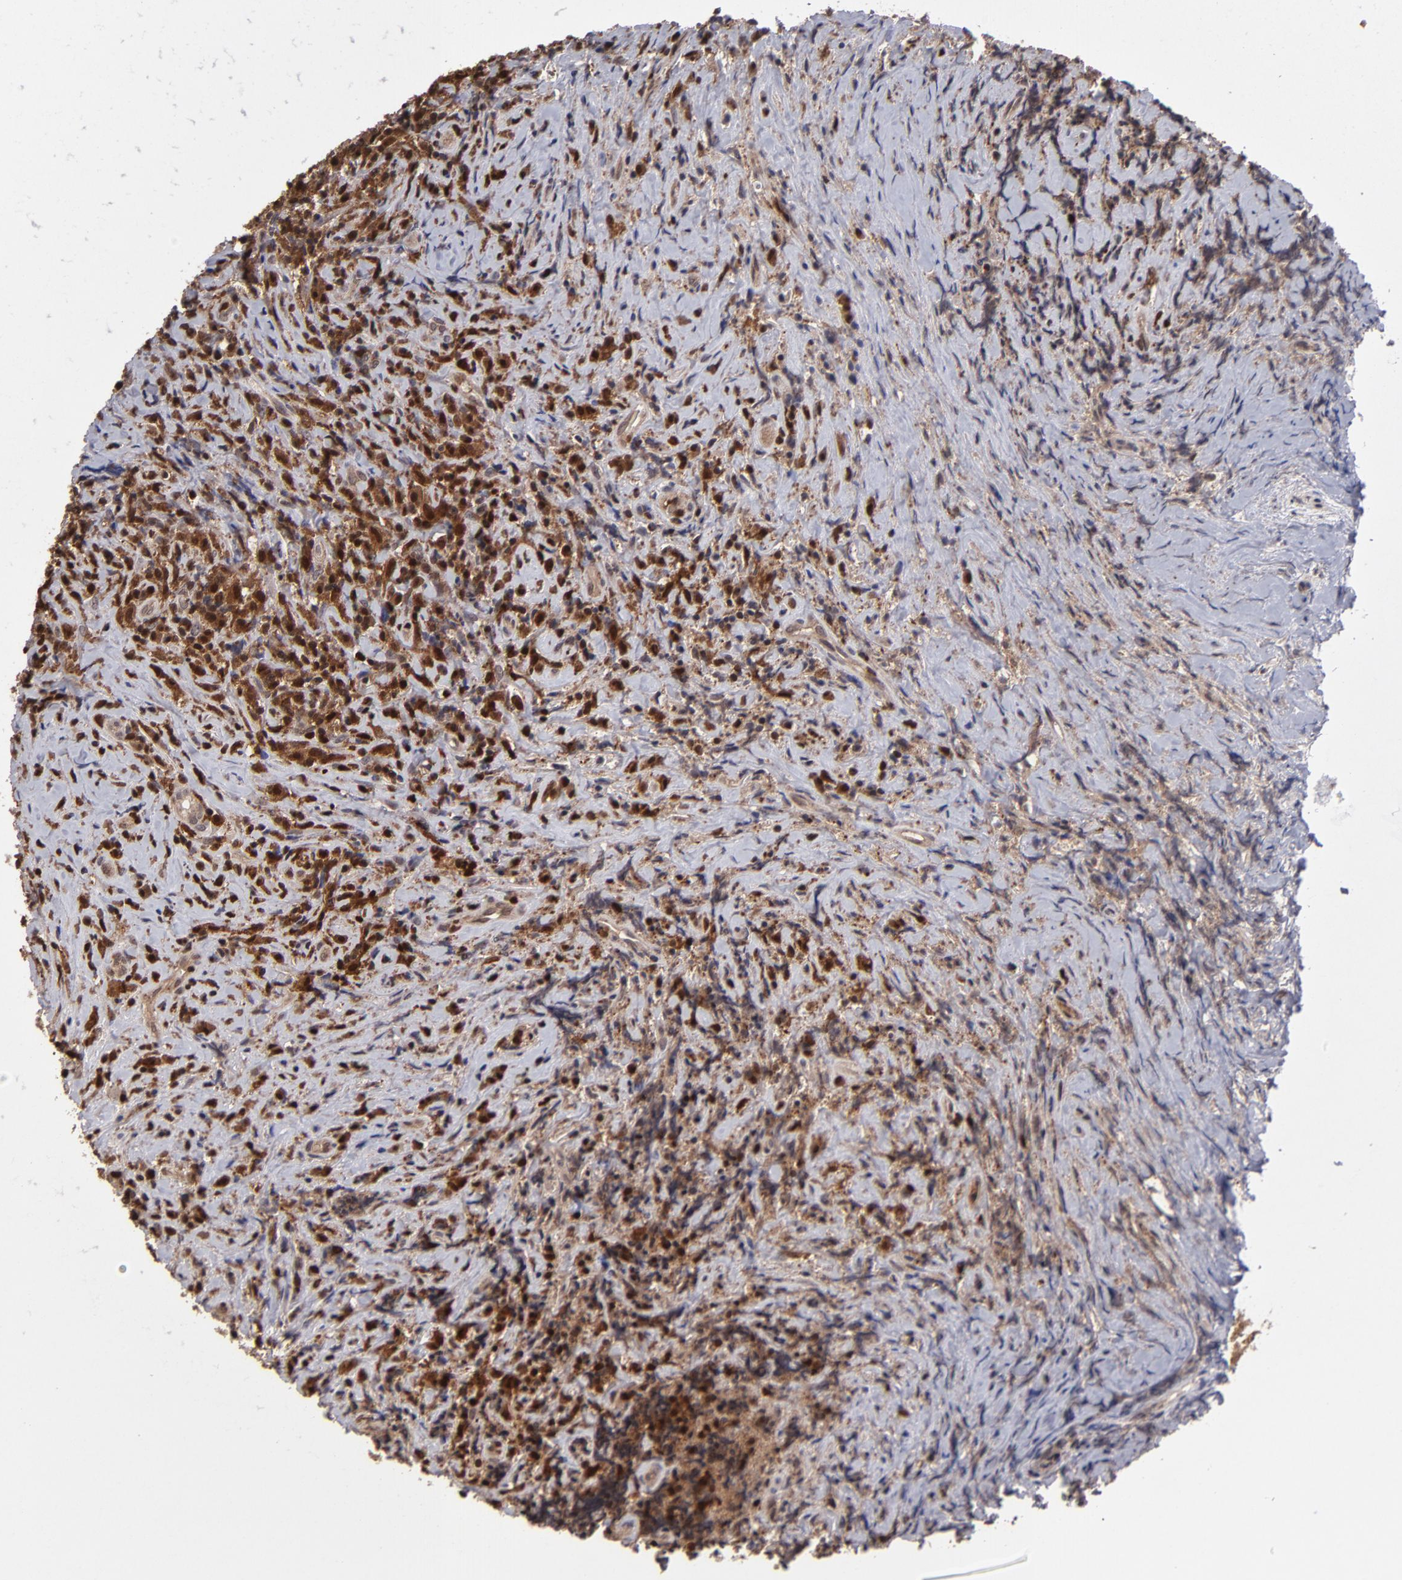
{"staining": {"intensity": "moderate", "quantity": ">75%", "location": "cytoplasmic/membranous,nuclear"}, "tissue": "lymphoma", "cell_type": "Tumor cells", "image_type": "cancer", "snomed": [{"axis": "morphology", "description": "Hodgkin's disease, NOS"}, {"axis": "topography", "description": "Lymph node"}], "caption": "Human Hodgkin's disease stained with a protein marker exhibits moderate staining in tumor cells.", "gene": "GRB2", "patient": {"sex": "female", "age": 25}}